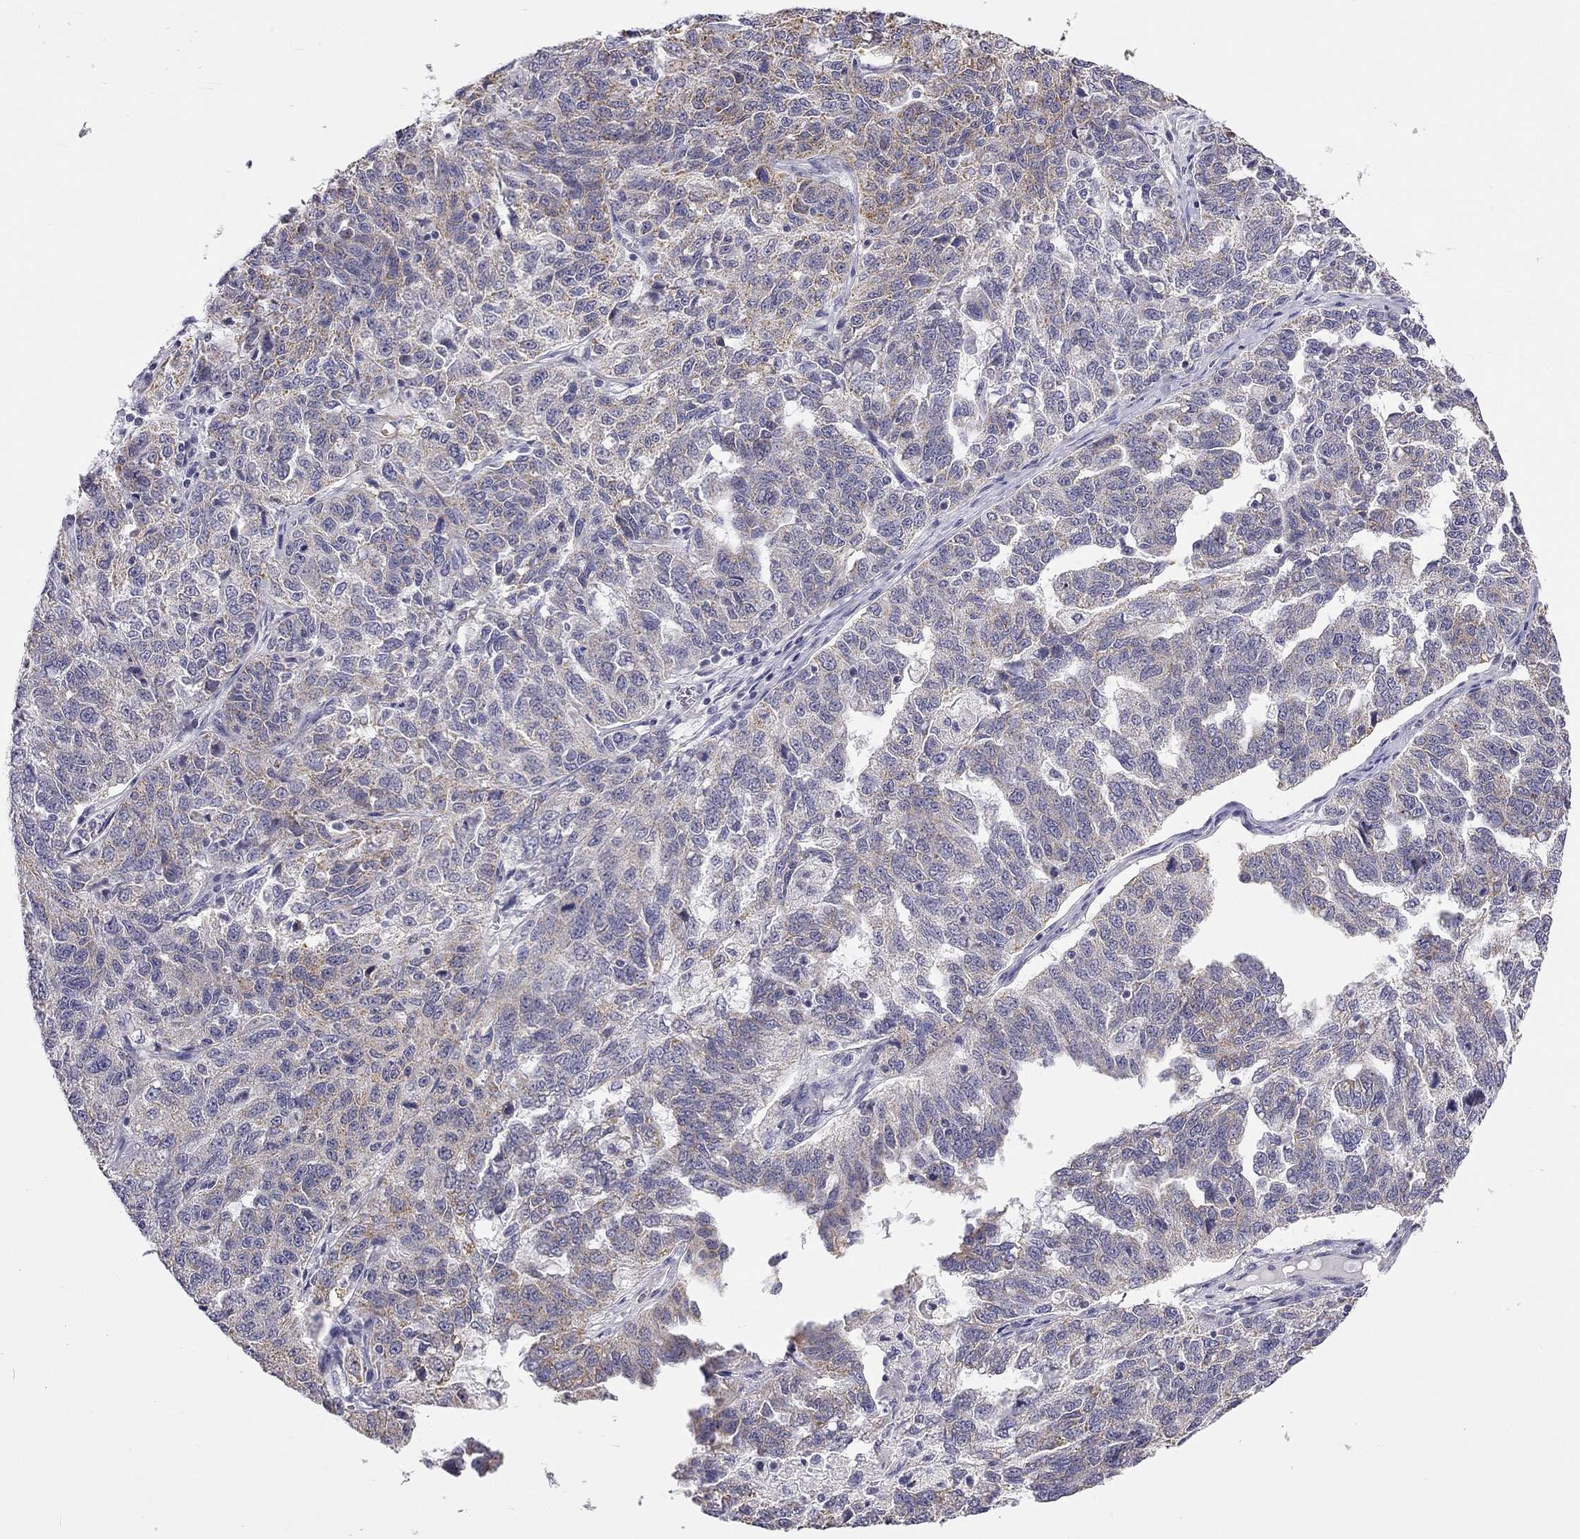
{"staining": {"intensity": "weak", "quantity": ">75%", "location": "cytoplasmic/membranous"}, "tissue": "ovarian cancer", "cell_type": "Tumor cells", "image_type": "cancer", "snomed": [{"axis": "morphology", "description": "Cystadenocarcinoma, serous, NOS"}, {"axis": "topography", "description": "Ovary"}], "caption": "Human ovarian cancer stained with a protein marker reveals weak staining in tumor cells.", "gene": "C5orf49", "patient": {"sex": "female", "age": 71}}